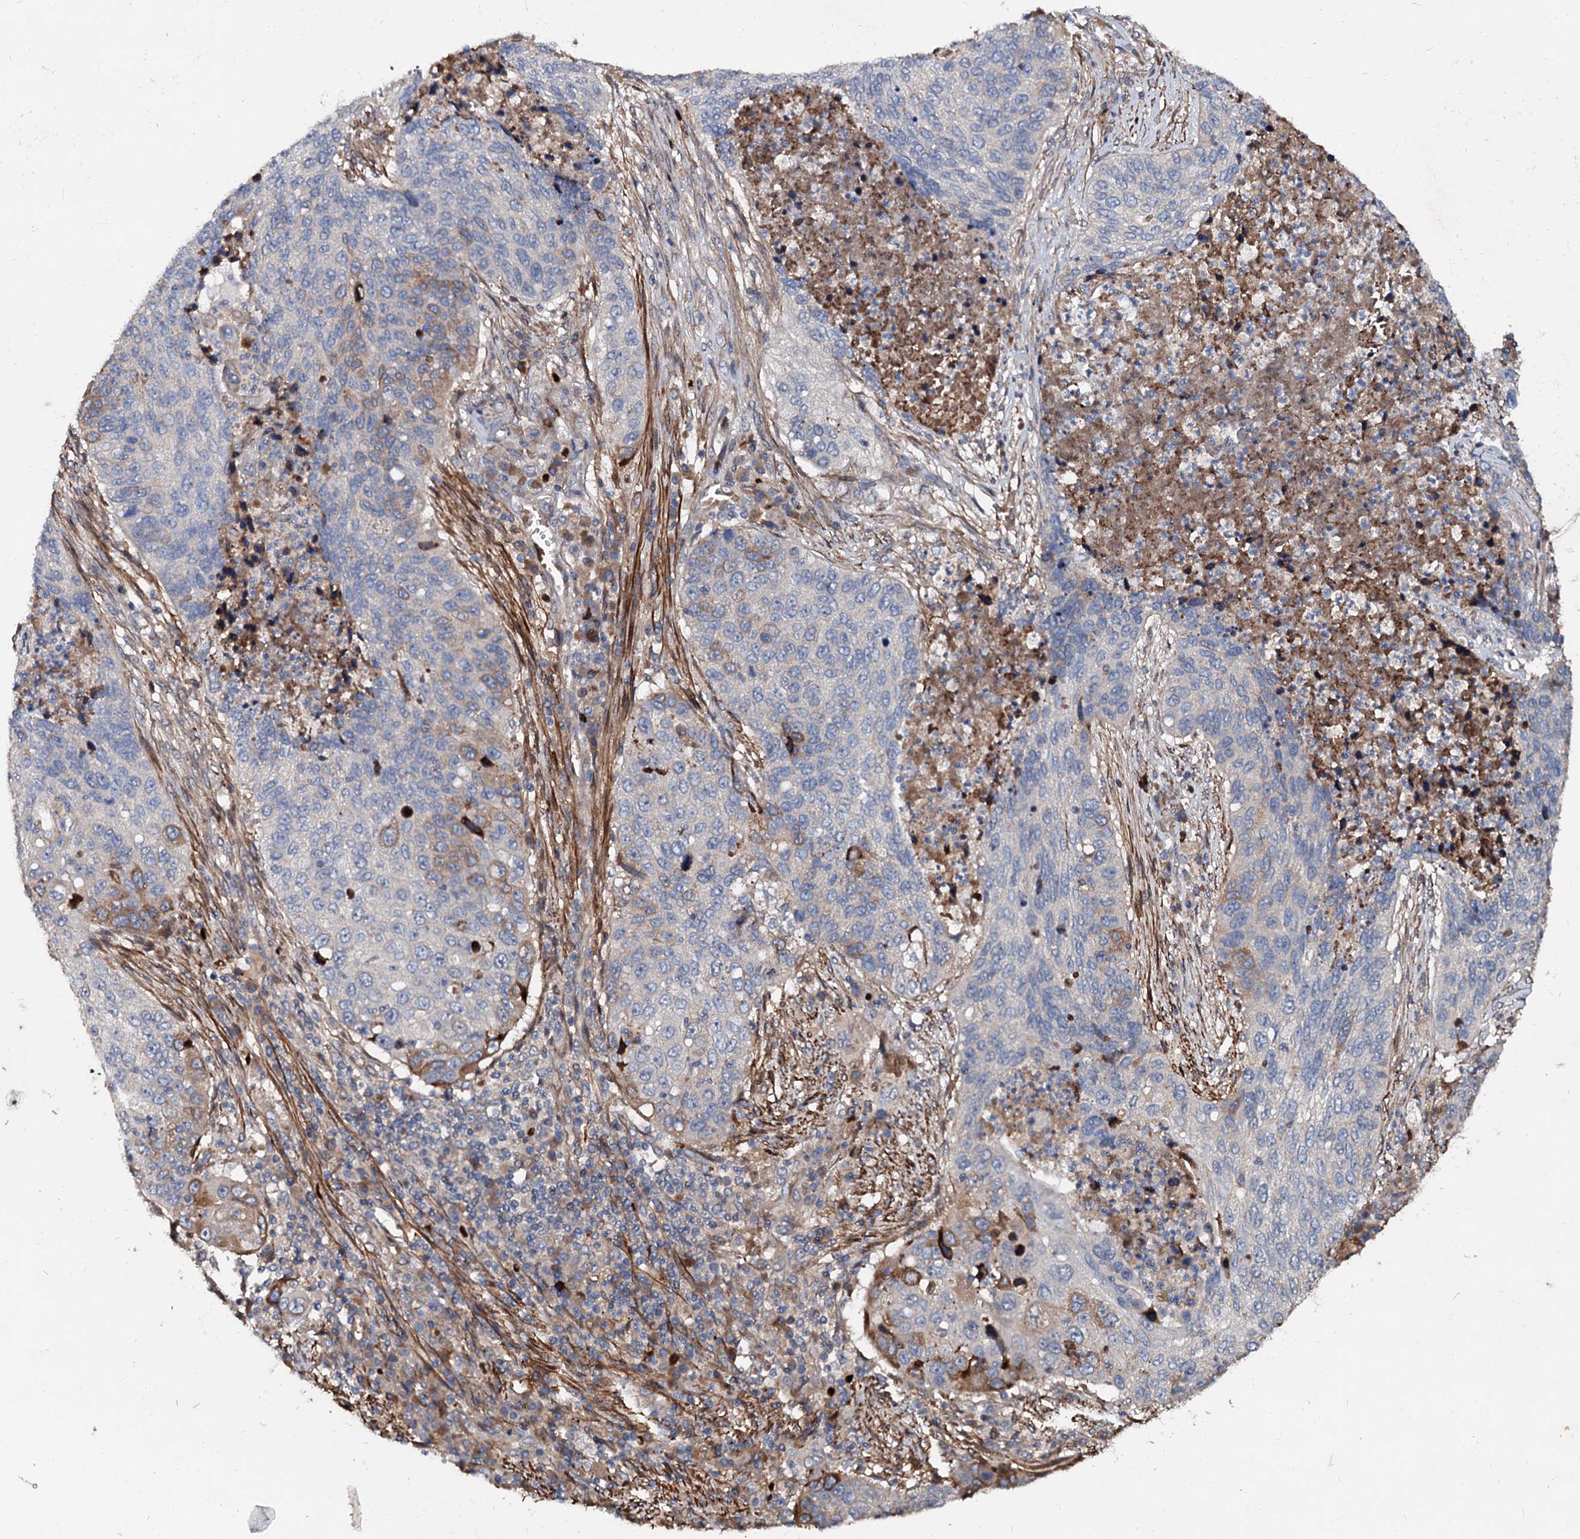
{"staining": {"intensity": "moderate", "quantity": "<25%", "location": "cytoplasmic/membranous"}, "tissue": "lung cancer", "cell_type": "Tumor cells", "image_type": "cancer", "snomed": [{"axis": "morphology", "description": "Squamous cell carcinoma, NOS"}, {"axis": "topography", "description": "Lung"}], "caption": "Lung squamous cell carcinoma was stained to show a protein in brown. There is low levels of moderate cytoplasmic/membranous positivity in about <25% of tumor cells. The staining was performed using DAB (3,3'-diaminobenzidine) to visualize the protein expression in brown, while the nuclei were stained in blue with hematoxylin (Magnification: 20x).", "gene": "ISM2", "patient": {"sex": "female", "age": 63}}